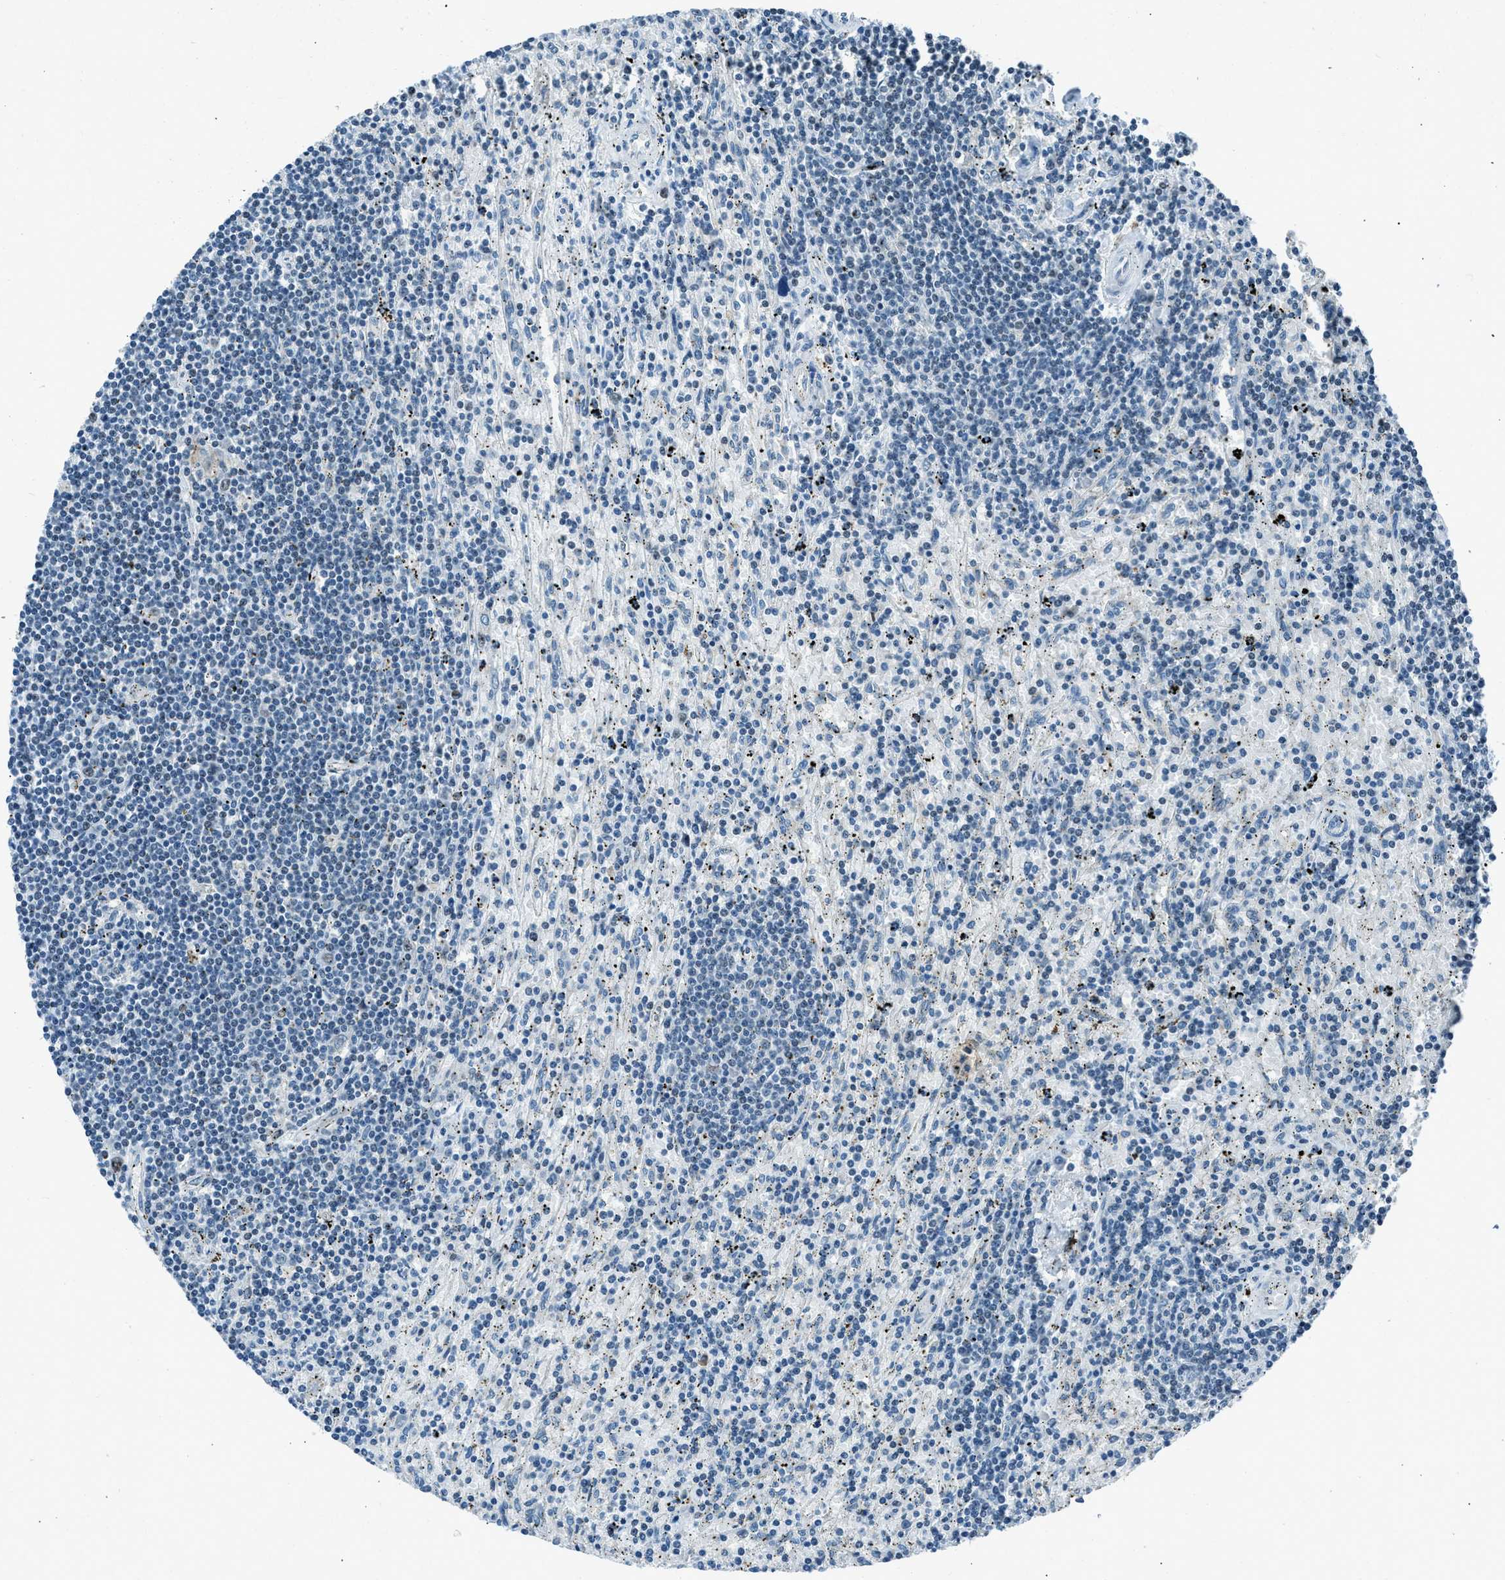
{"staining": {"intensity": "negative", "quantity": "none", "location": "none"}, "tissue": "lymphoma", "cell_type": "Tumor cells", "image_type": "cancer", "snomed": [{"axis": "morphology", "description": "Malignant lymphoma, non-Hodgkin's type, Low grade"}, {"axis": "topography", "description": "Spleen"}], "caption": "Tumor cells are negative for brown protein staining in lymphoma.", "gene": "ADCY1", "patient": {"sex": "male", "age": 76}}